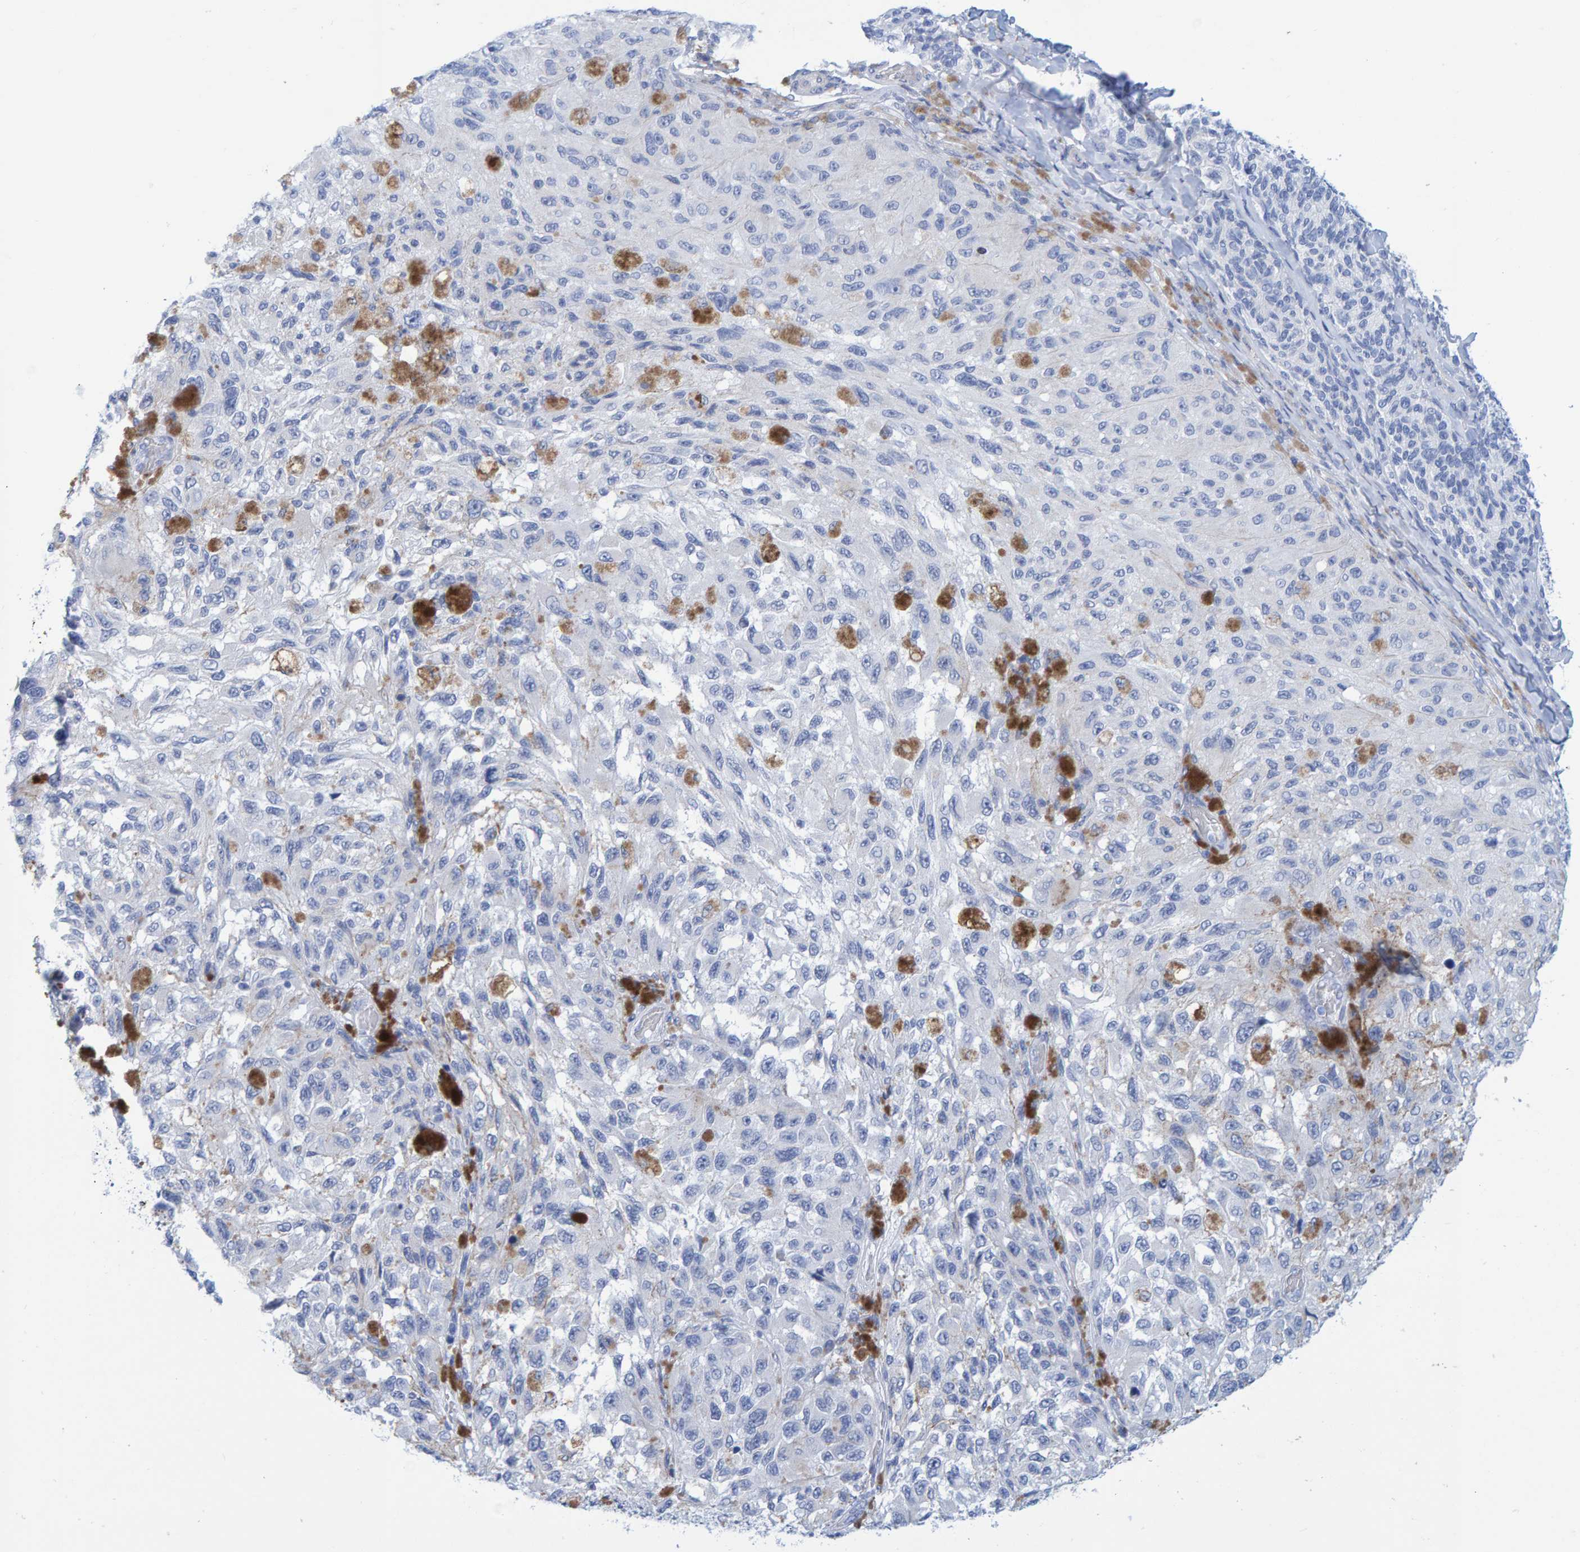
{"staining": {"intensity": "negative", "quantity": "none", "location": "none"}, "tissue": "melanoma", "cell_type": "Tumor cells", "image_type": "cancer", "snomed": [{"axis": "morphology", "description": "Malignant melanoma, NOS"}, {"axis": "topography", "description": "Skin"}], "caption": "DAB immunohistochemical staining of human malignant melanoma displays no significant expression in tumor cells.", "gene": "JAKMIP3", "patient": {"sex": "female", "age": 73}}